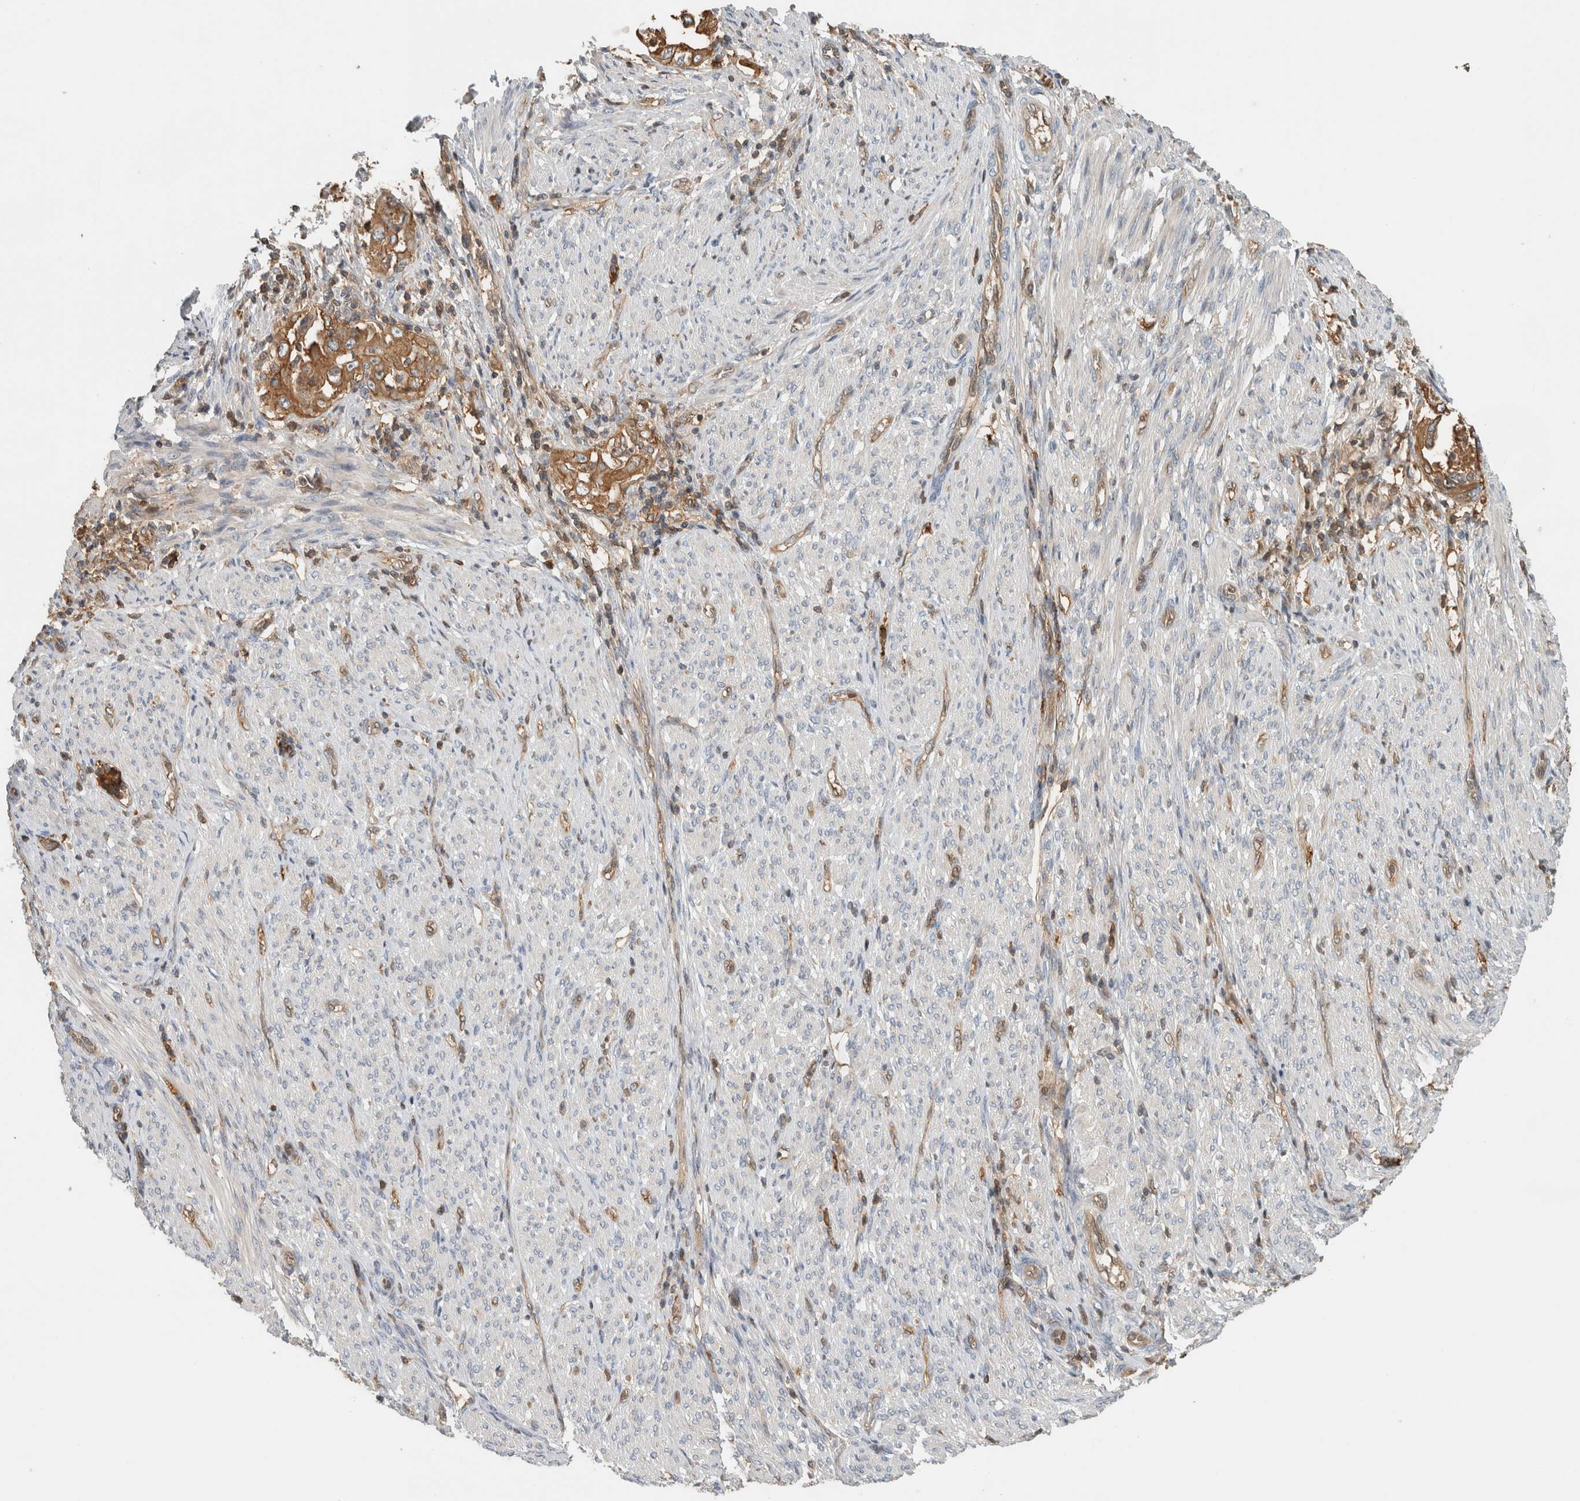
{"staining": {"intensity": "moderate", "quantity": ">75%", "location": "cytoplasmic/membranous"}, "tissue": "endometrial cancer", "cell_type": "Tumor cells", "image_type": "cancer", "snomed": [{"axis": "morphology", "description": "Adenocarcinoma, NOS"}, {"axis": "topography", "description": "Endometrium"}], "caption": "The immunohistochemical stain labels moderate cytoplasmic/membranous staining in tumor cells of endometrial cancer (adenocarcinoma) tissue.", "gene": "PFDN4", "patient": {"sex": "female", "age": 85}}